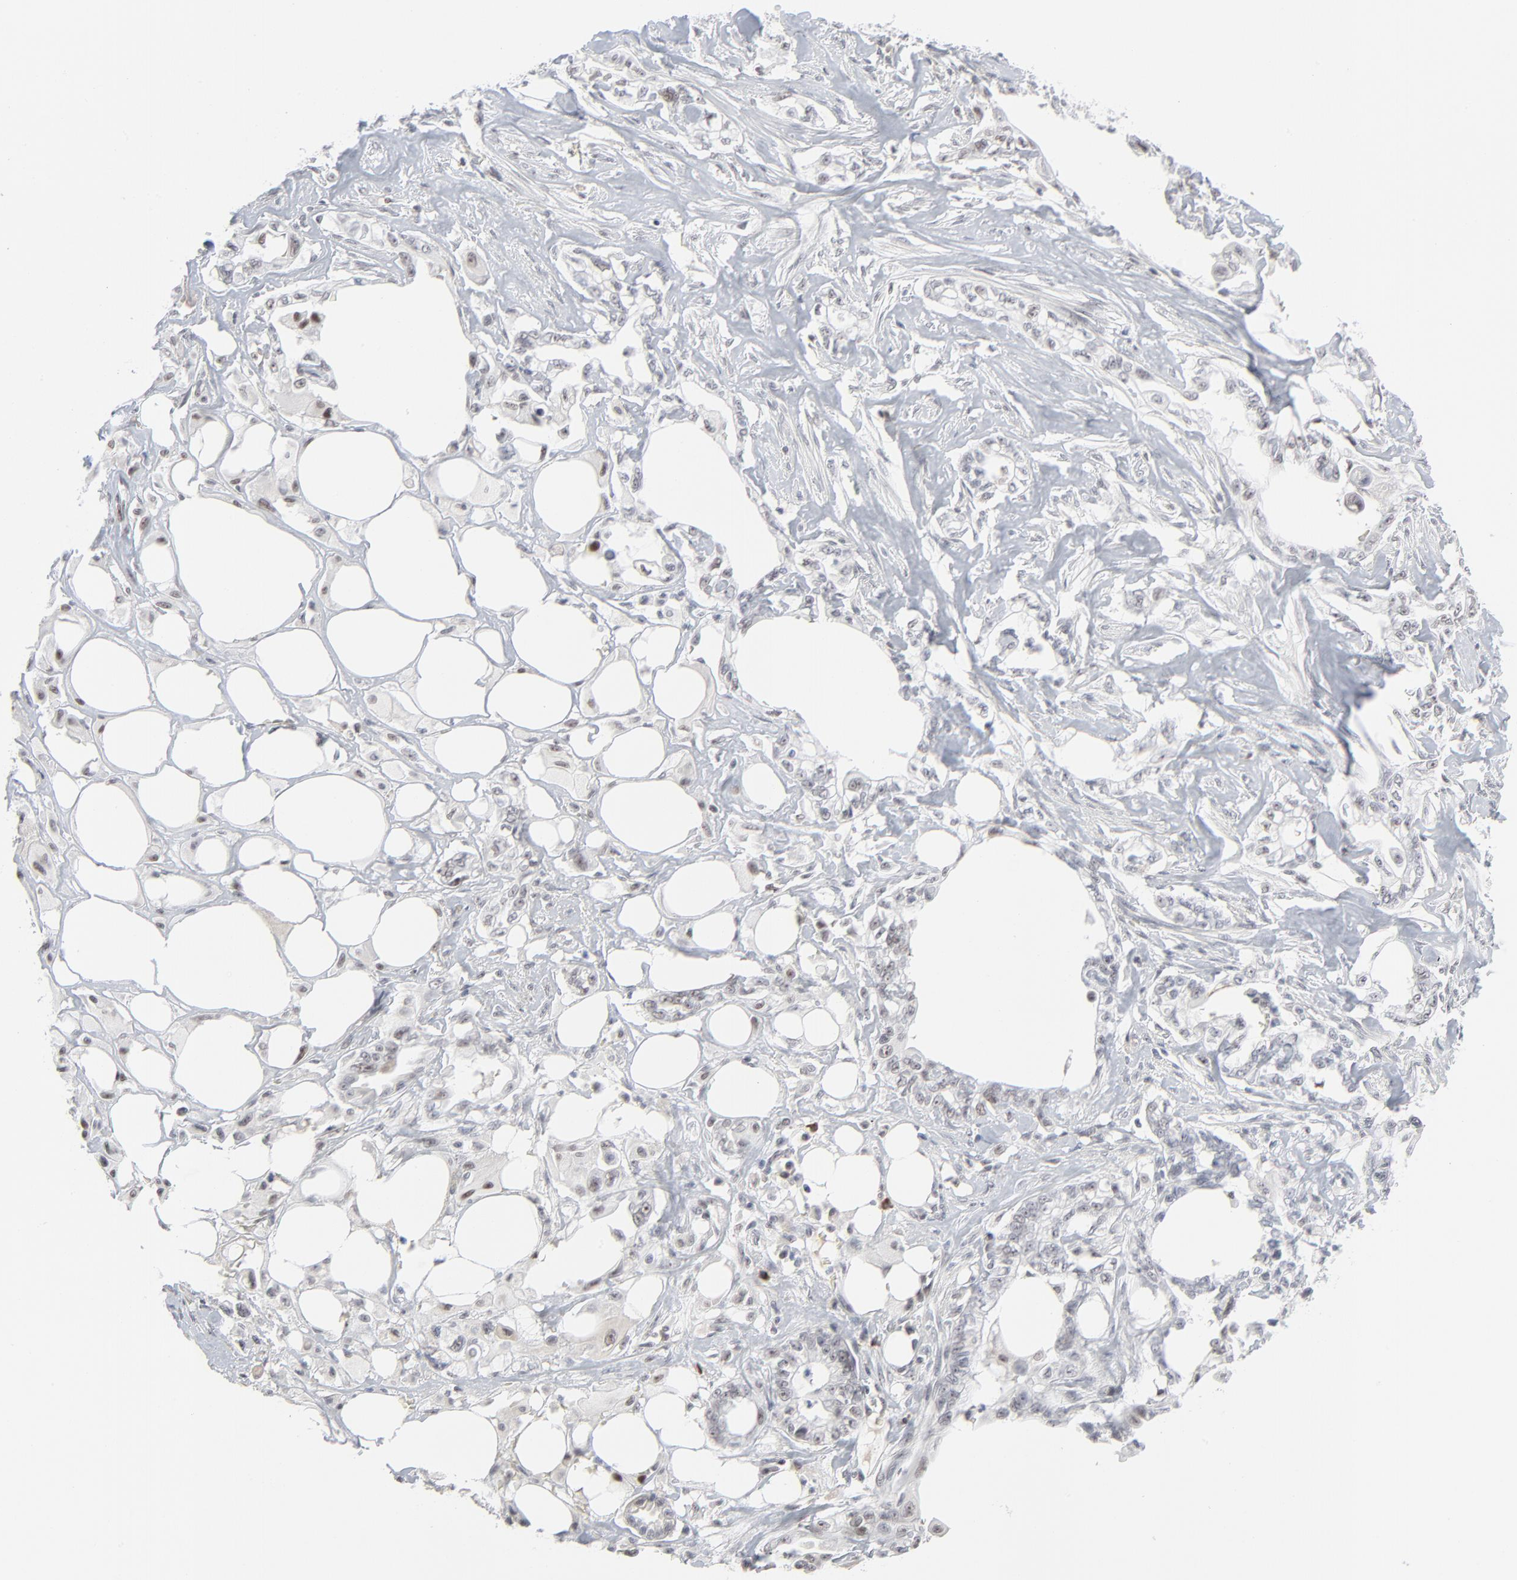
{"staining": {"intensity": "weak", "quantity": ">75%", "location": "nuclear"}, "tissue": "pancreatic cancer", "cell_type": "Tumor cells", "image_type": "cancer", "snomed": [{"axis": "morphology", "description": "Normal tissue, NOS"}, {"axis": "topography", "description": "Pancreas"}], "caption": "This is a photomicrograph of IHC staining of pancreatic cancer, which shows weak expression in the nuclear of tumor cells.", "gene": "MPHOSPH6", "patient": {"sex": "male", "age": 42}}